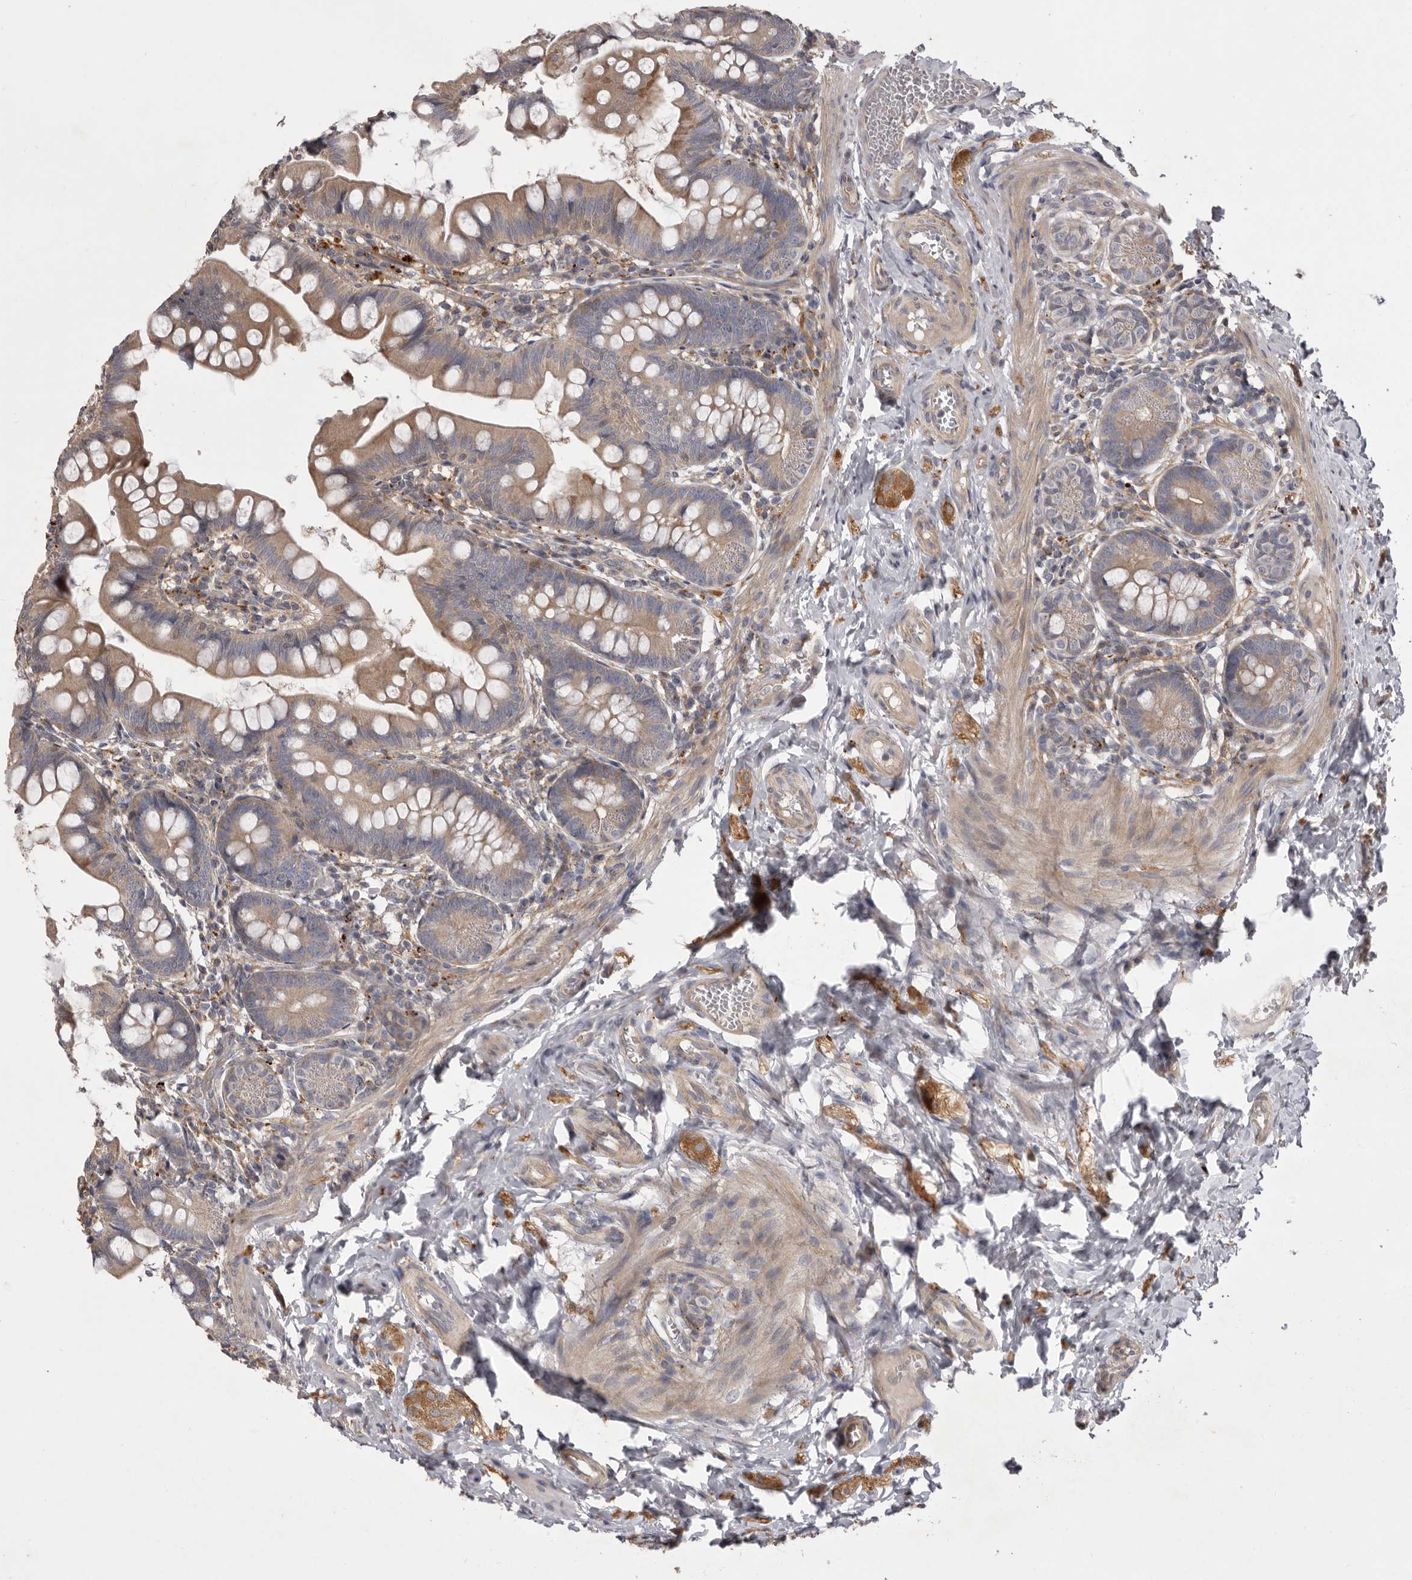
{"staining": {"intensity": "weak", "quantity": ">75%", "location": "cytoplasmic/membranous"}, "tissue": "small intestine", "cell_type": "Glandular cells", "image_type": "normal", "snomed": [{"axis": "morphology", "description": "Normal tissue, NOS"}, {"axis": "topography", "description": "Small intestine"}], "caption": "Immunohistochemical staining of benign human small intestine displays weak cytoplasmic/membranous protein staining in about >75% of glandular cells.", "gene": "WDR47", "patient": {"sex": "male", "age": 7}}